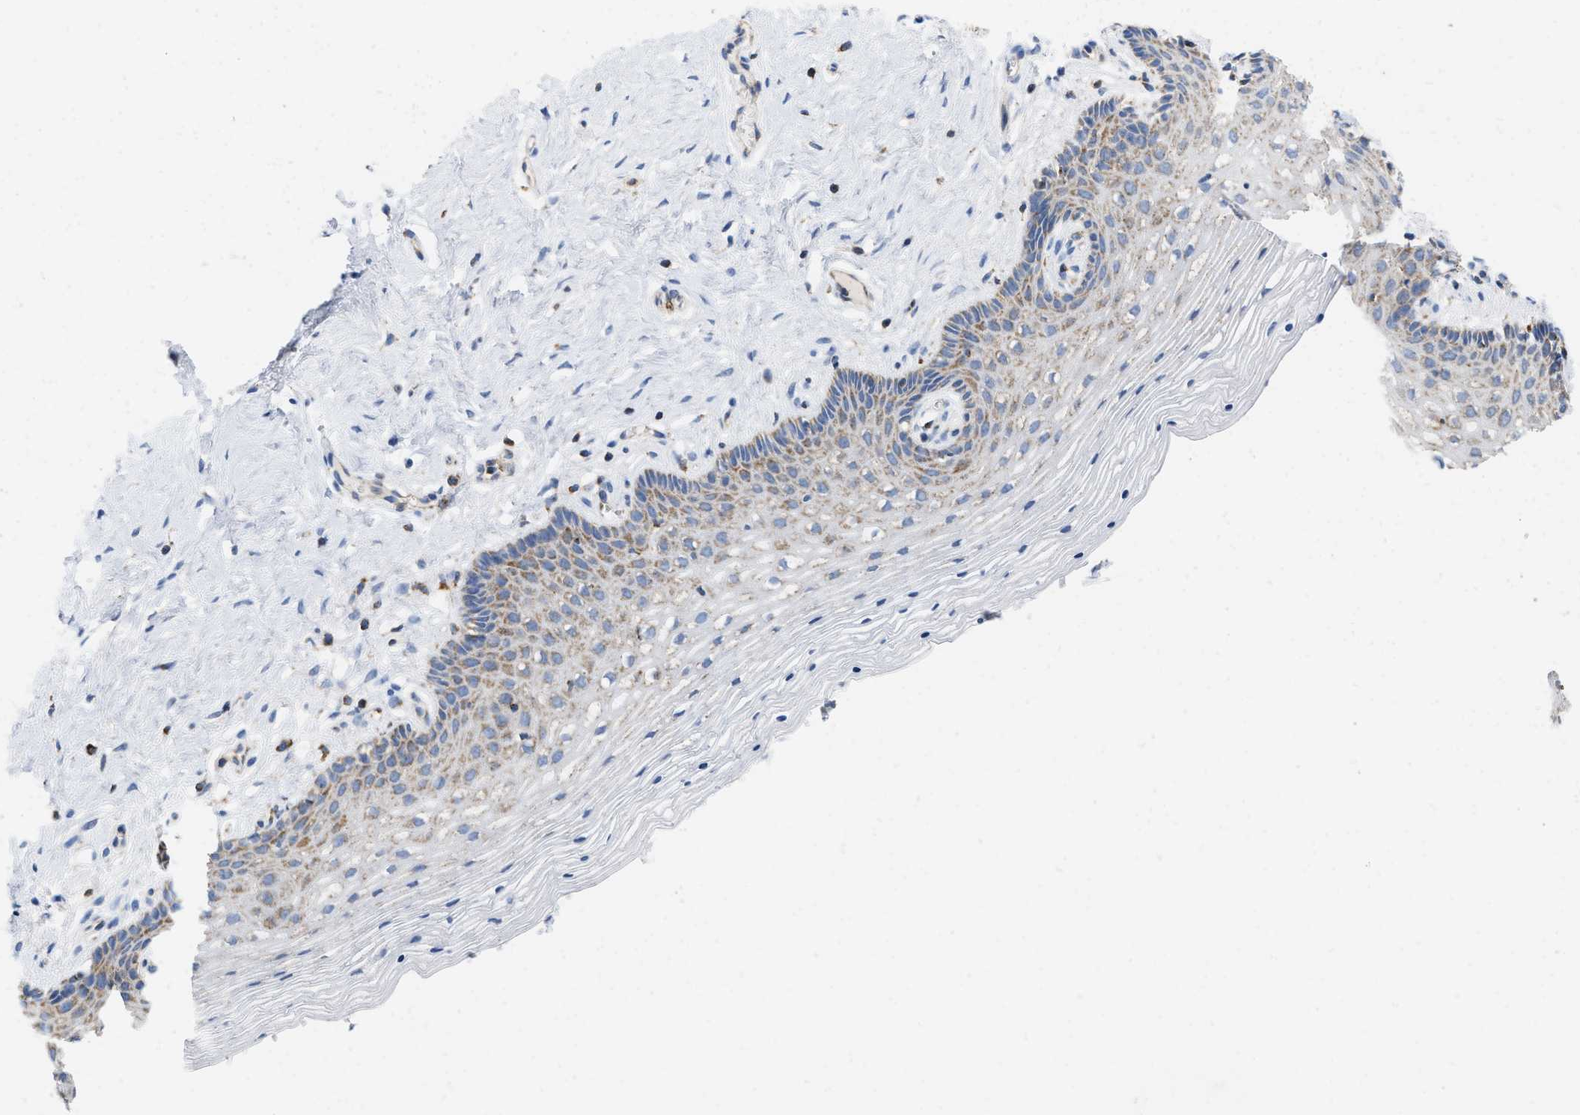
{"staining": {"intensity": "moderate", "quantity": "<25%", "location": "cytoplasmic/membranous"}, "tissue": "vagina", "cell_type": "Squamous epithelial cells", "image_type": "normal", "snomed": [{"axis": "morphology", "description": "Normal tissue, NOS"}, {"axis": "topography", "description": "Vagina"}], "caption": "Immunohistochemical staining of benign human vagina shows moderate cytoplasmic/membranous protein staining in about <25% of squamous epithelial cells. The staining was performed using DAB (3,3'-diaminobenzidine), with brown indicating positive protein expression. Nuclei are stained blue with hematoxylin.", "gene": "GRB10", "patient": {"sex": "female", "age": 32}}